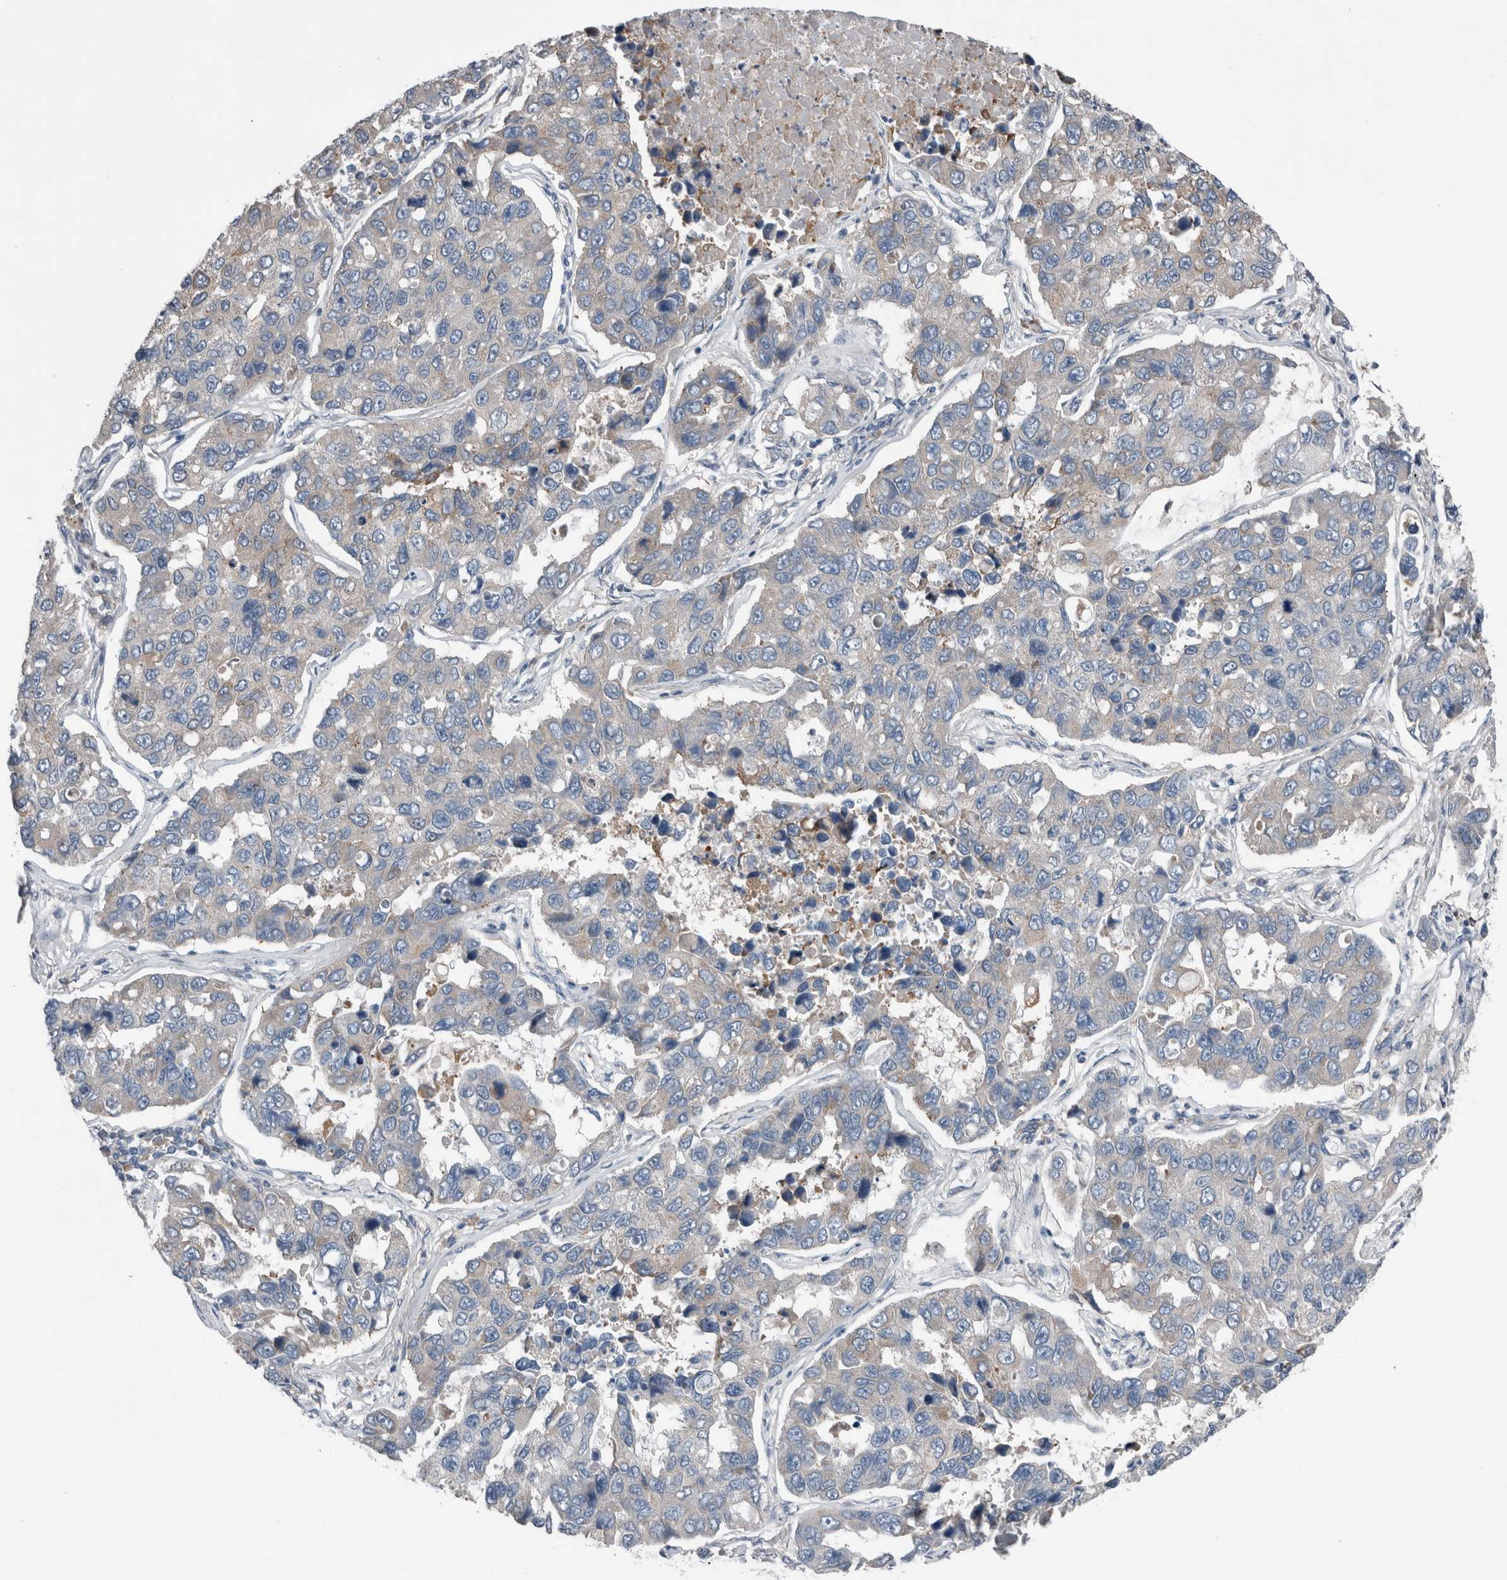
{"staining": {"intensity": "negative", "quantity": "none", "location": "none"}, "tissue": "lung cancer", "cell_type": "Tumor cells", "image_type": "cancer", "snomed": [{"axis": "morphology", "description": "Adenocarcinoma, NOS"}, {"axis": "topography", "description": "Lung"}], "caption": "A micrograph of lung cancer (adenocarcinoma) stained for a protein reveals no brown staining in tumor cells. (DAB immunohistochemistry visualized using brightfield microscopy, high magnification).", "gene": "CRNN", "patient": {"sex": "male", "age": 64}}